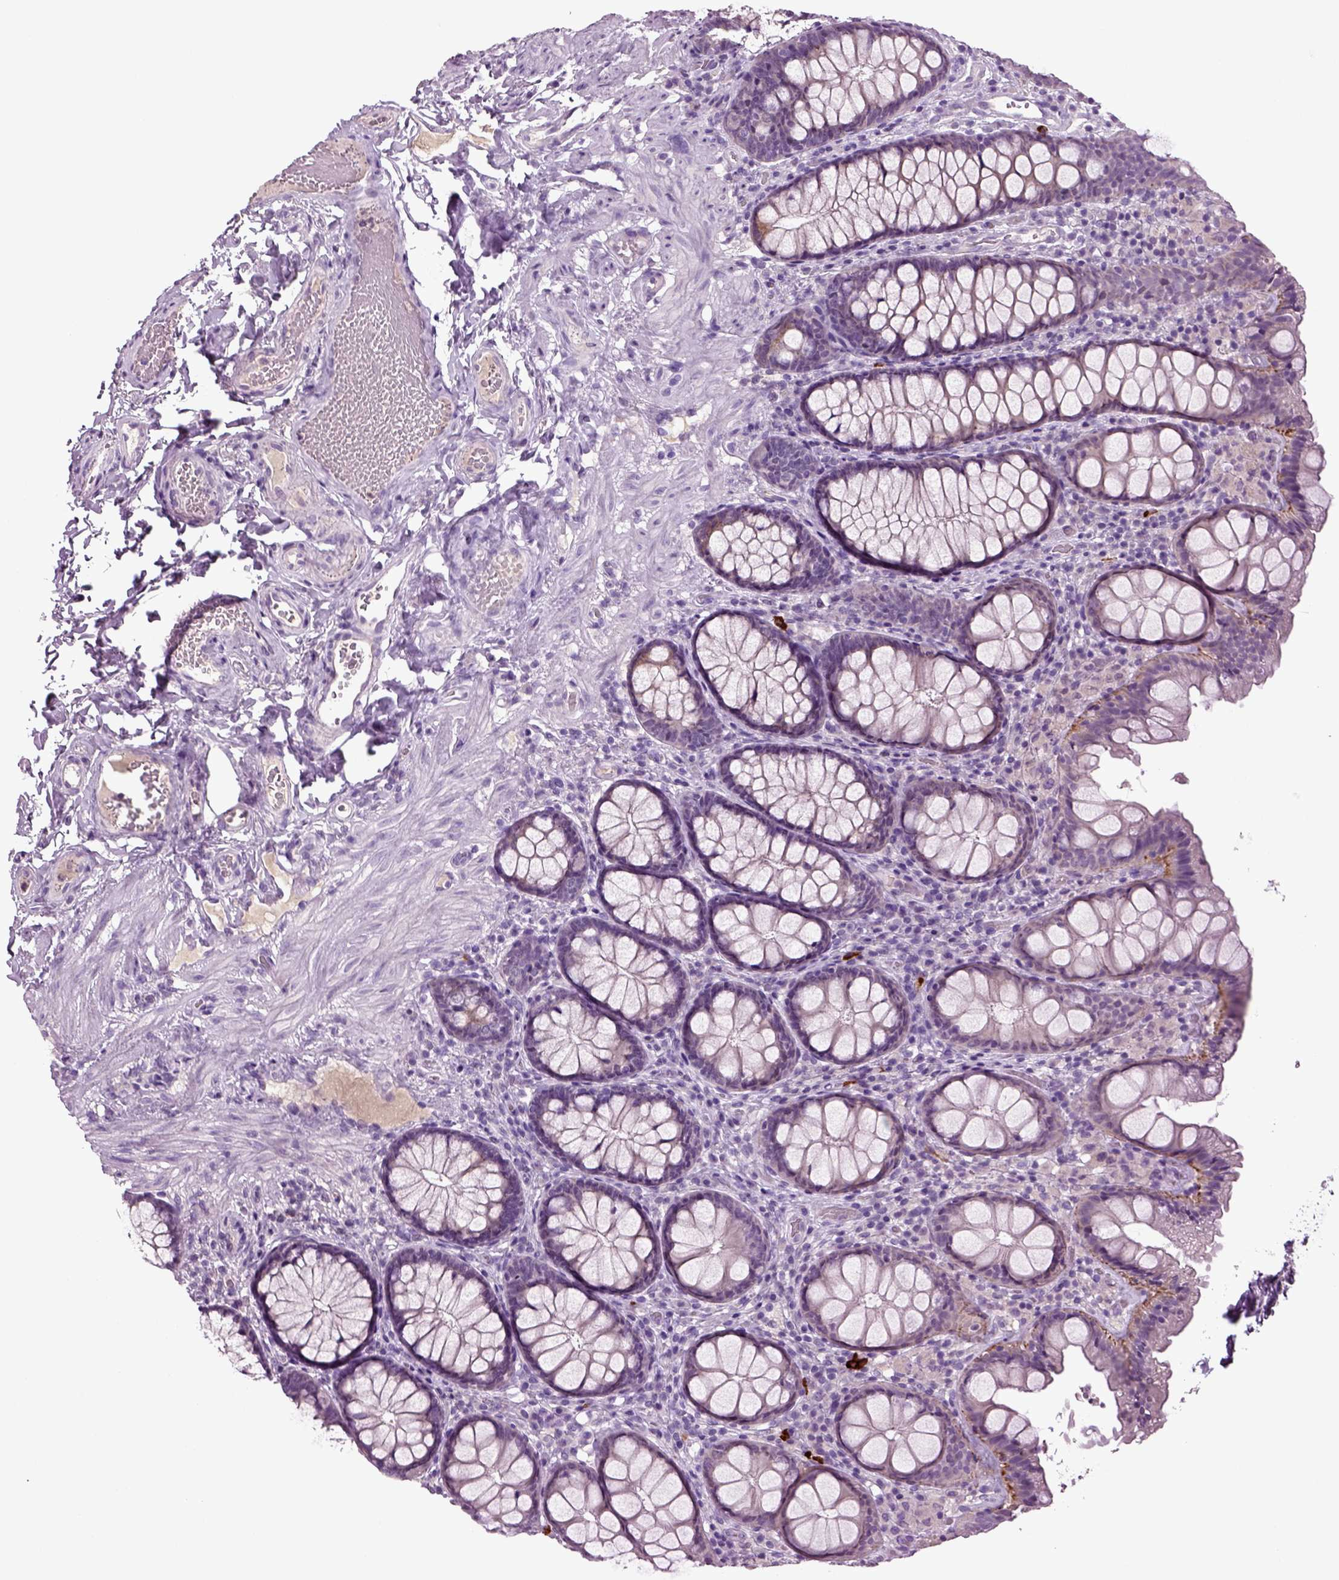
{"staining": {"intensity": "negative", "quantity": "none", "location": "none"}, "tissue": "colon", "cell_type": "Endothelial cells", "image_type": "normal", "snomed": [{"axis": "morphology", "description": "Normal tissue, NOS"}, {"axis": "topography", "description": "Colon"}], "caption": "IHC photomicrograph of unremarkable colon: human colon stained with DAB (3,3'-diaminobenzidine) exhibits no significant protein staining in endothelial cells.", "gene": "FGF11", "patient": {"sex": "female", "age": 86}}